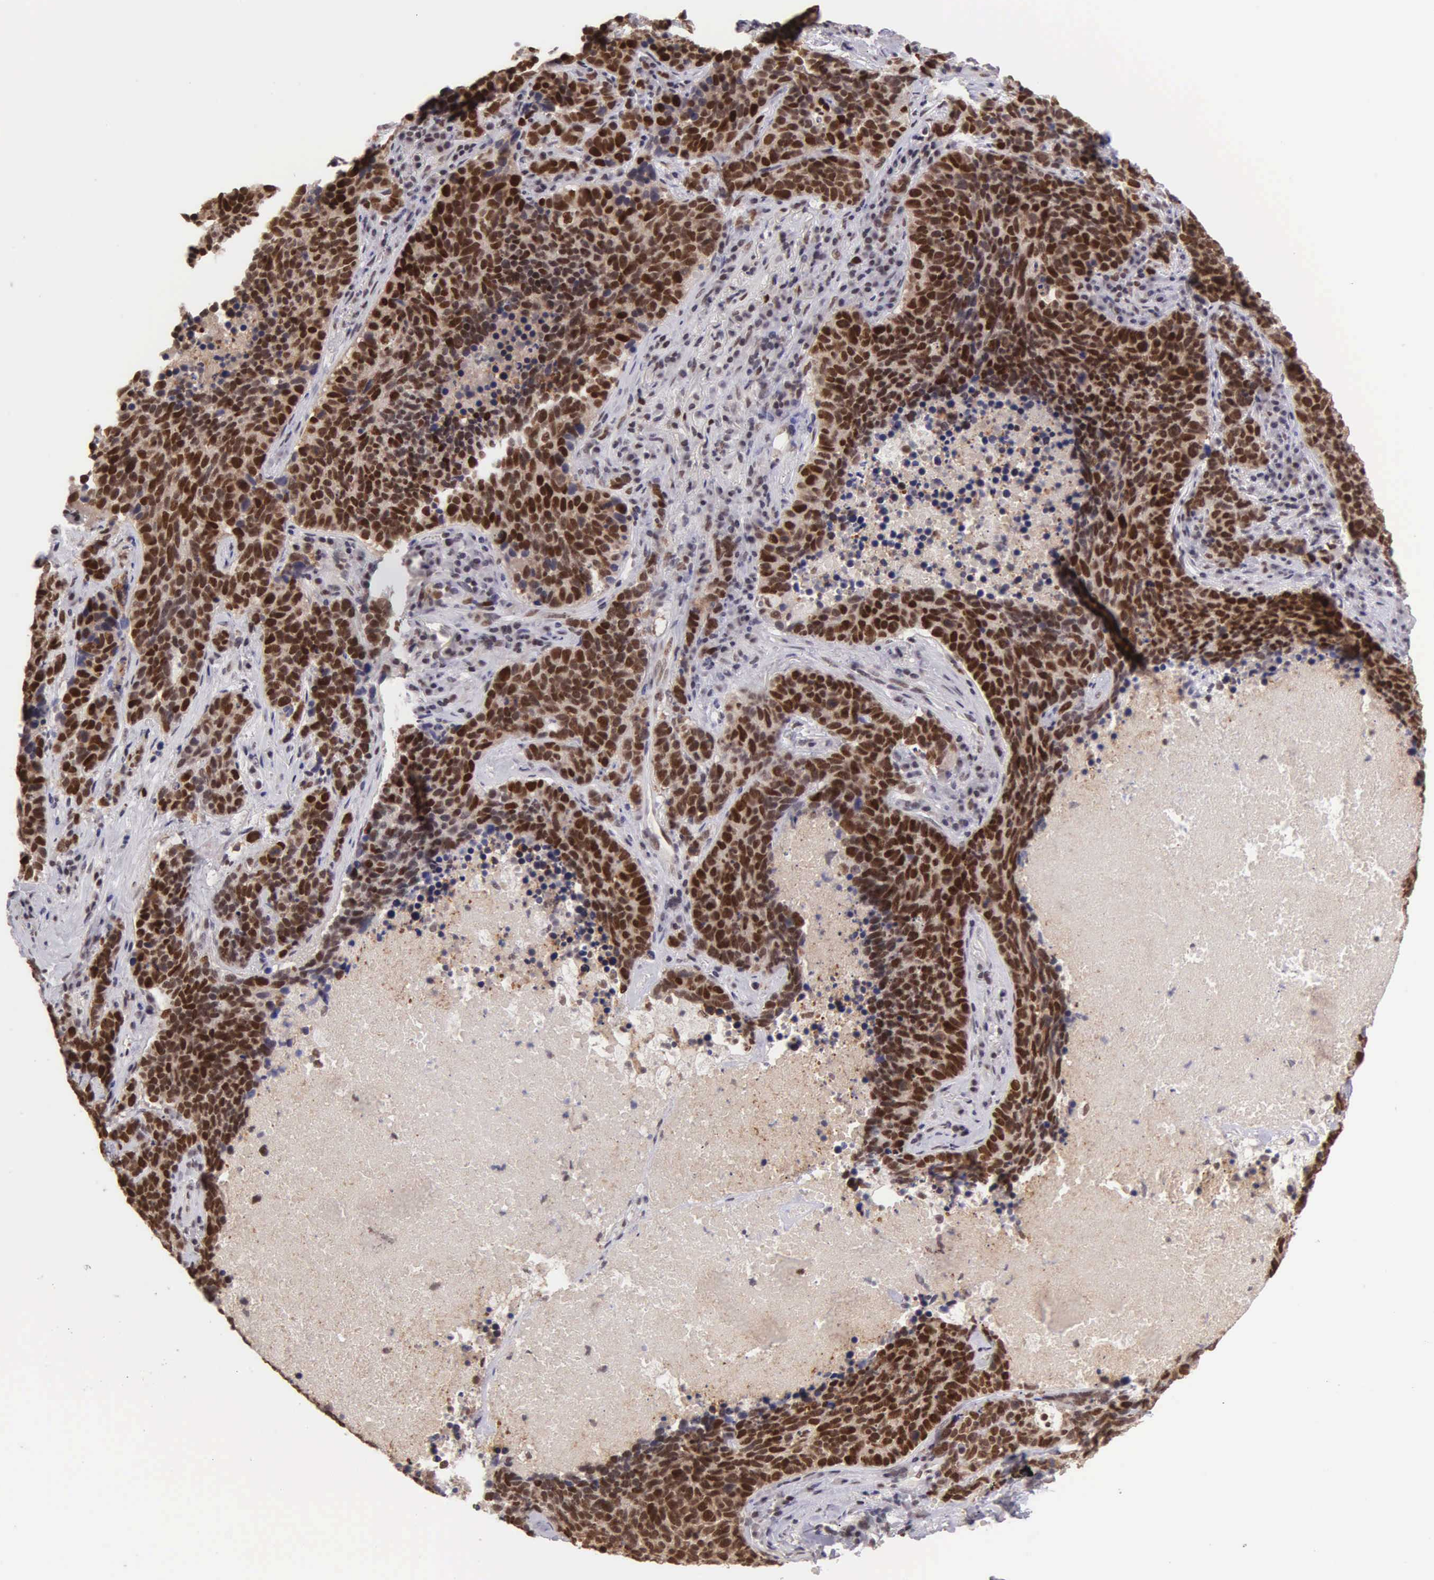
{"staining": {"intensity": "strong", "quantity": ">75%", "location": "nuclear"}, "tissue": "lung cancer", "cell_type": "Tumor cells", "image_type": "cancer", "snomed": [{"axis": "morphology", "description": "Neoplasm, malignant, NOS"}, {"axis": "topography", "description": "Lung"}], "caption": "This is a histology image of immunohistochemistry (IHC) staining of lung cancer, which shows strong expression in the nuclear of tumor cells.", "gene": "UBR7", "patient": {"sex": "female", "age": 75}}